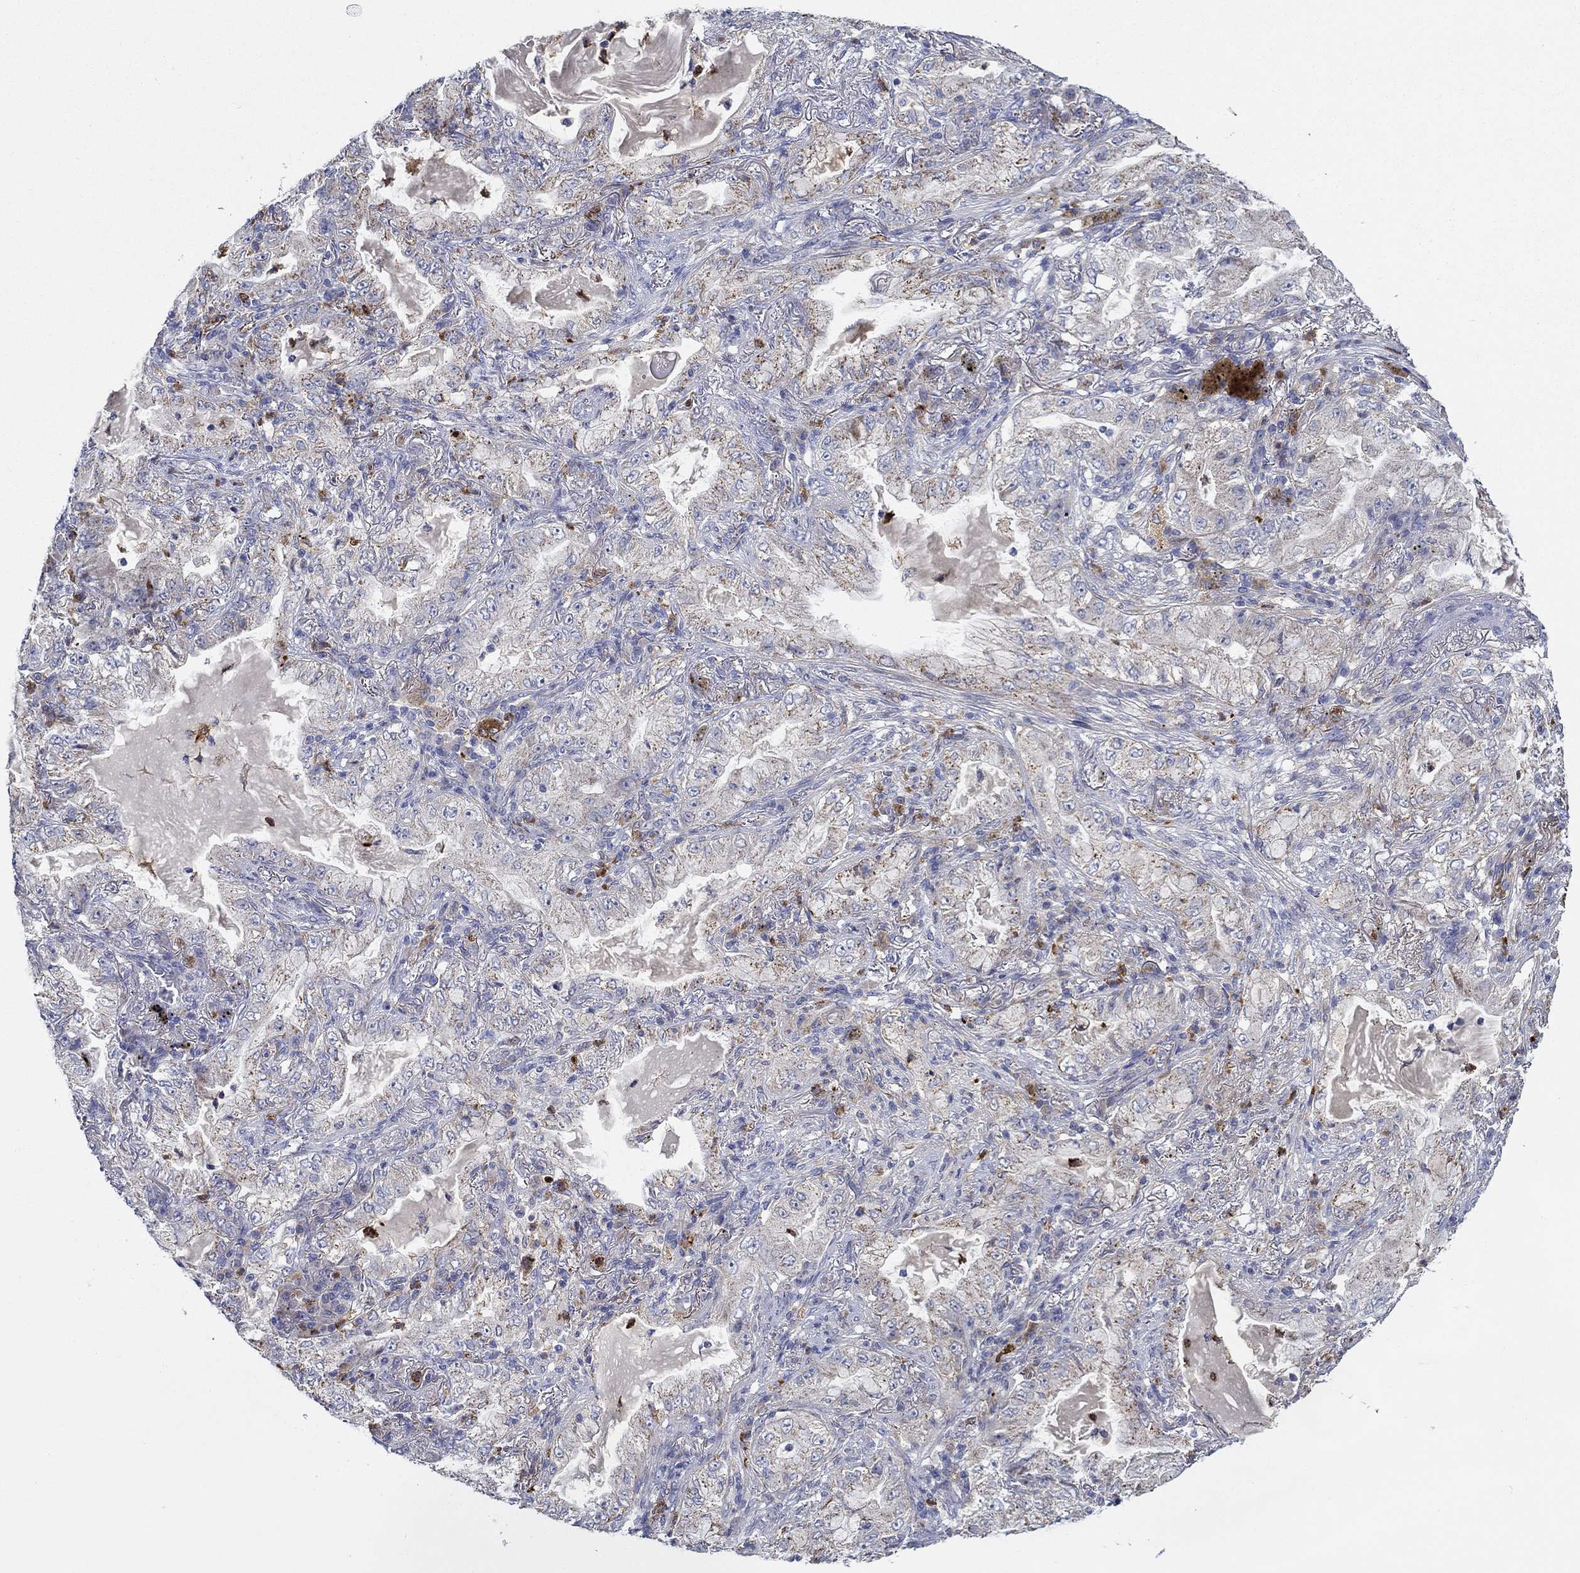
{"staining": {"intensity": "weak", "quantity": "<25%", "location": "cytoplasmic/membranous"}, "tissue": "lung cancer", "cell_type": "Tumor cells", "image_type": "cancer", "snomed": [{"axis": "morphology", "description": "Adenocarcinoma, NOS"}, {"axis": "topography", "description": "Lung"}], "caption": "This is an IHC histopathology image of lung adenocarcinoma. There is no expression in tumor cells.", "gene": "CHIT1", "patient": {"sex": "female", "age": 73}}